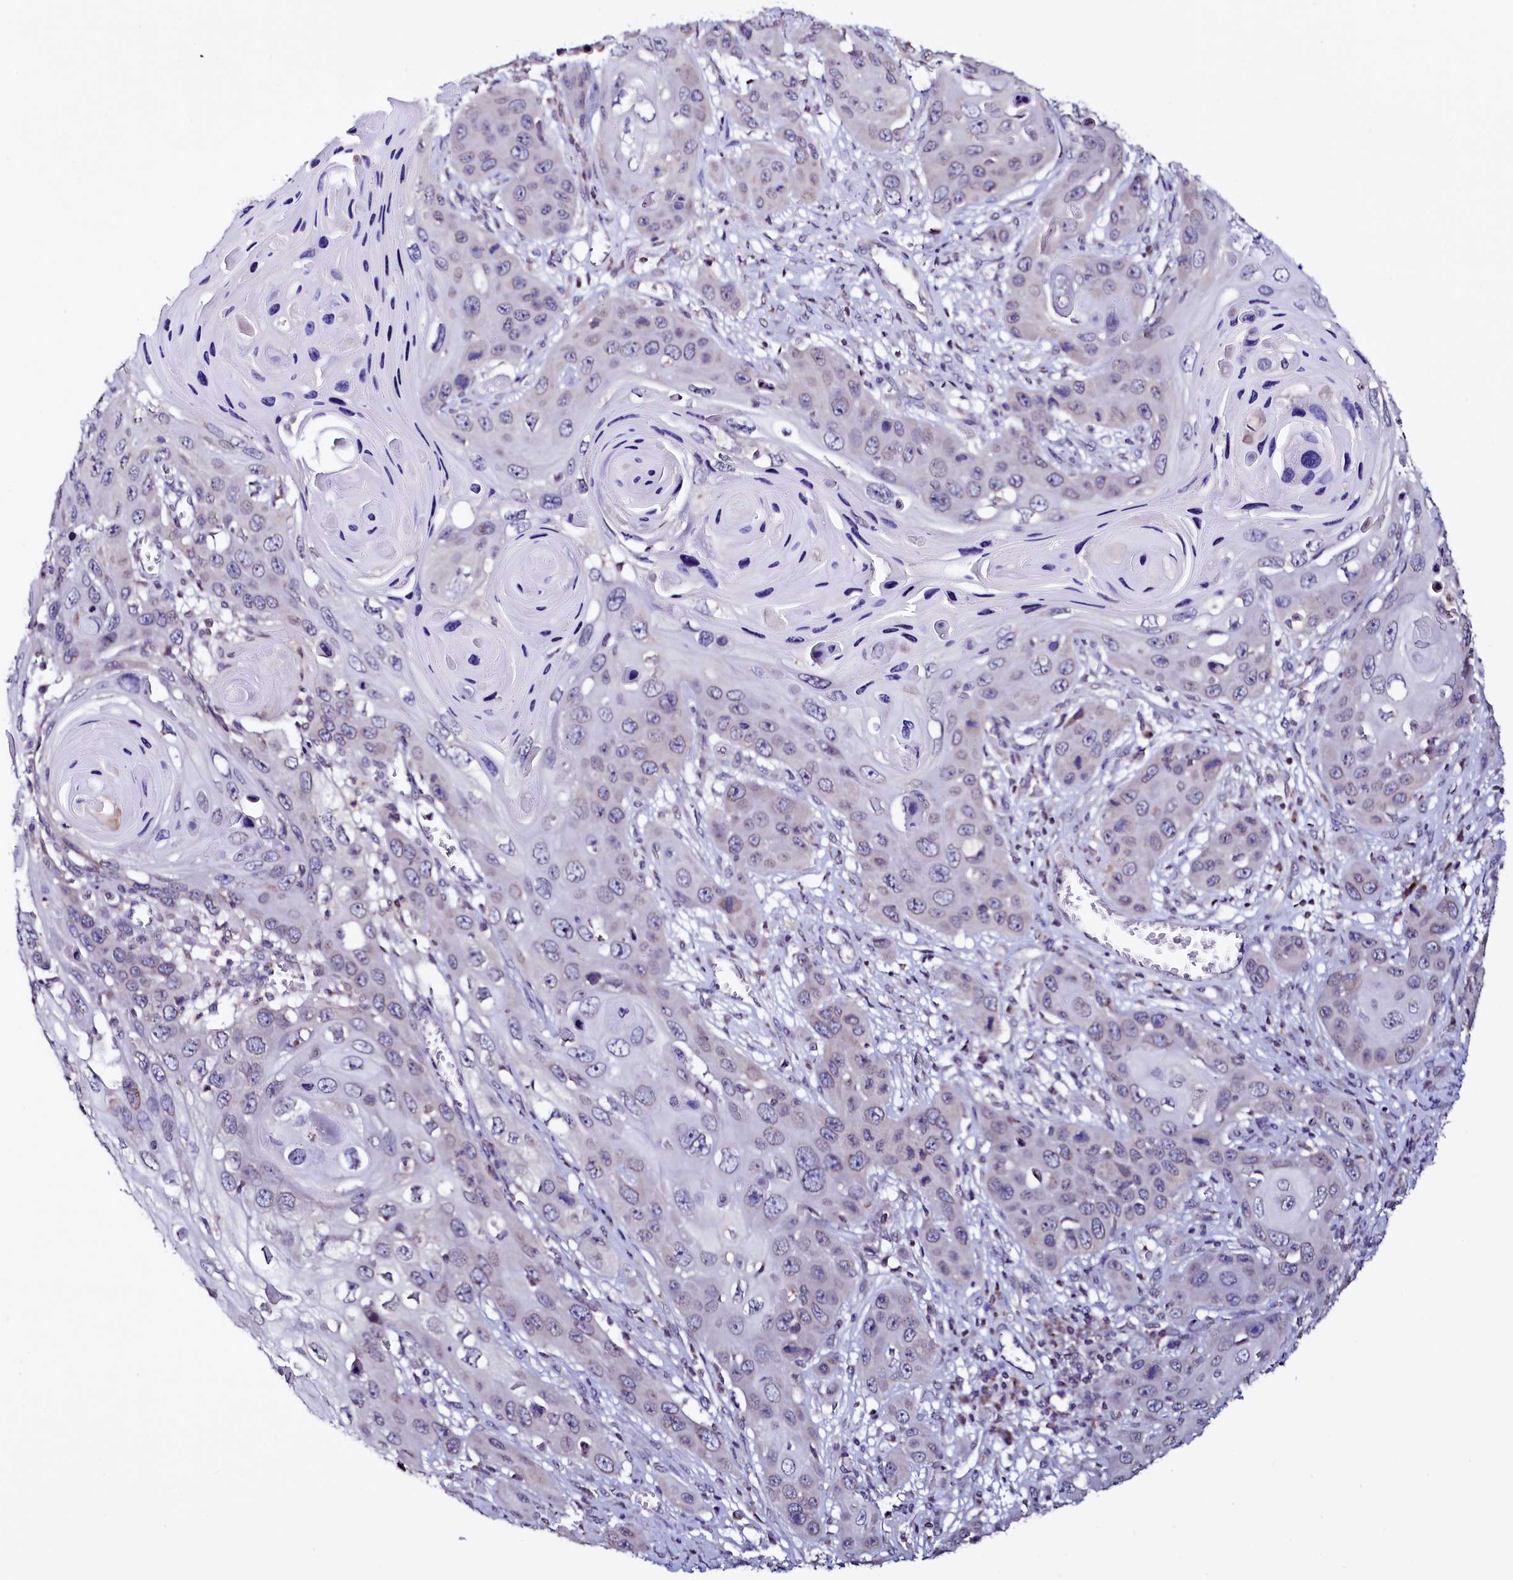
{"staining": {"intensity": "negative", "quantity": "none", "location": "none"}, "tissue": "skin cancer", "cell_type": "Tumor cells", "image_type": "cancer", "snomed": [{"axis": "morphology", "description": "Squamous cell carcinoma, NOS"}, {"axis": "topography", "description": "Skin"}], "caption": "The image shows no staining of tumor cells in squamous cell carcinoma (skin).", "gene": "HAND1", "patient": {"sex": "male", "age": 55}}